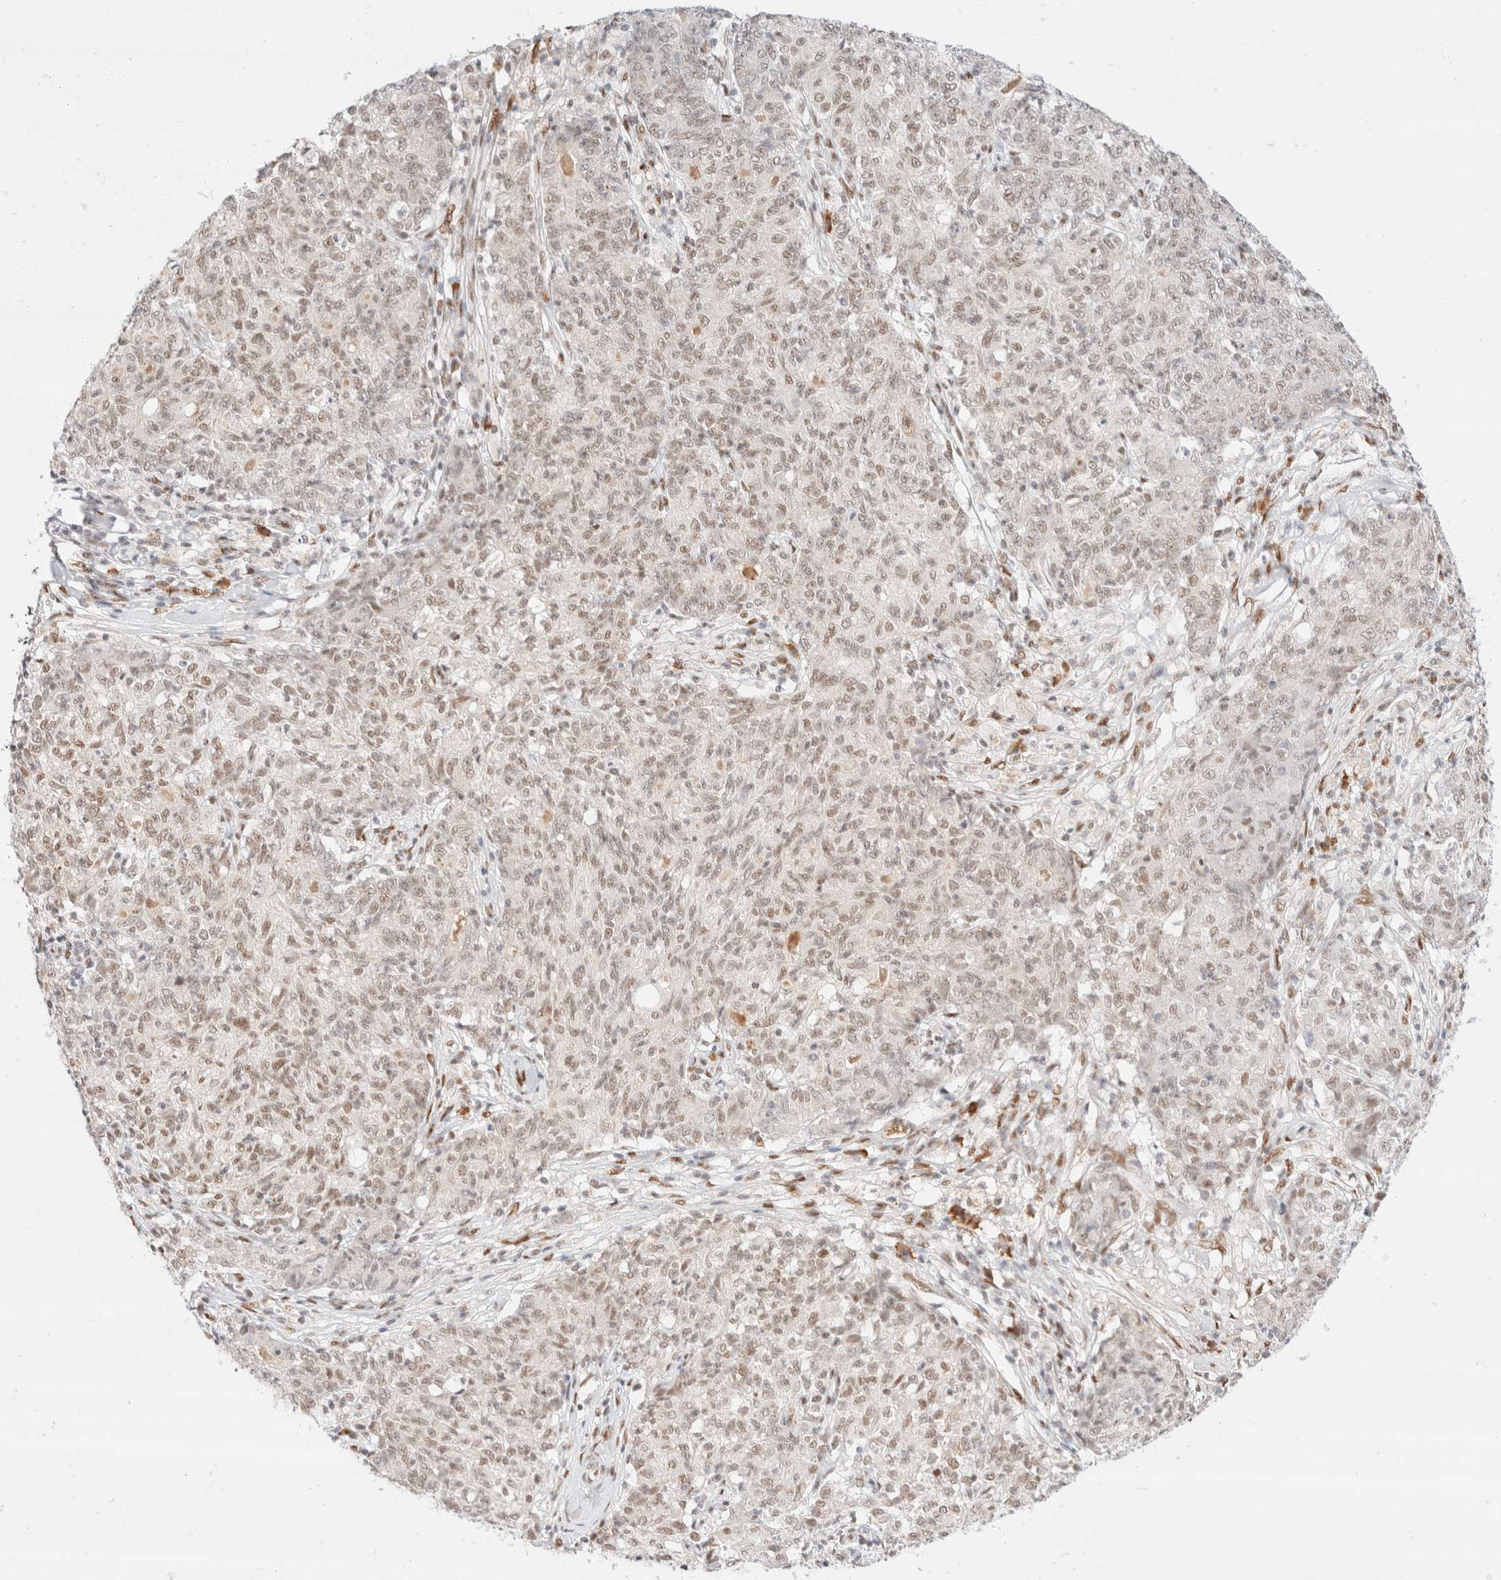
{"staining": {"intensity": "weak", "quantity": ">75%", "location": "nuclear"}, "tissue": "ovarian cancer", "cell_type": "Tumor cells", "image_type": "cancer", "snomed": [{"axis": "morphology", "description": "Carcinoma, endometroid"}, {"axis": "topography", "description": "Ovary"}], "caption": "Immunohistochemical staining of human ovarian endometroid carcinoma exhibits low levels of weak nuclear protein positivity in about >75% of tumor cells.", "gene": "CIC", "patient": {"sex": "female", "age": 42}}